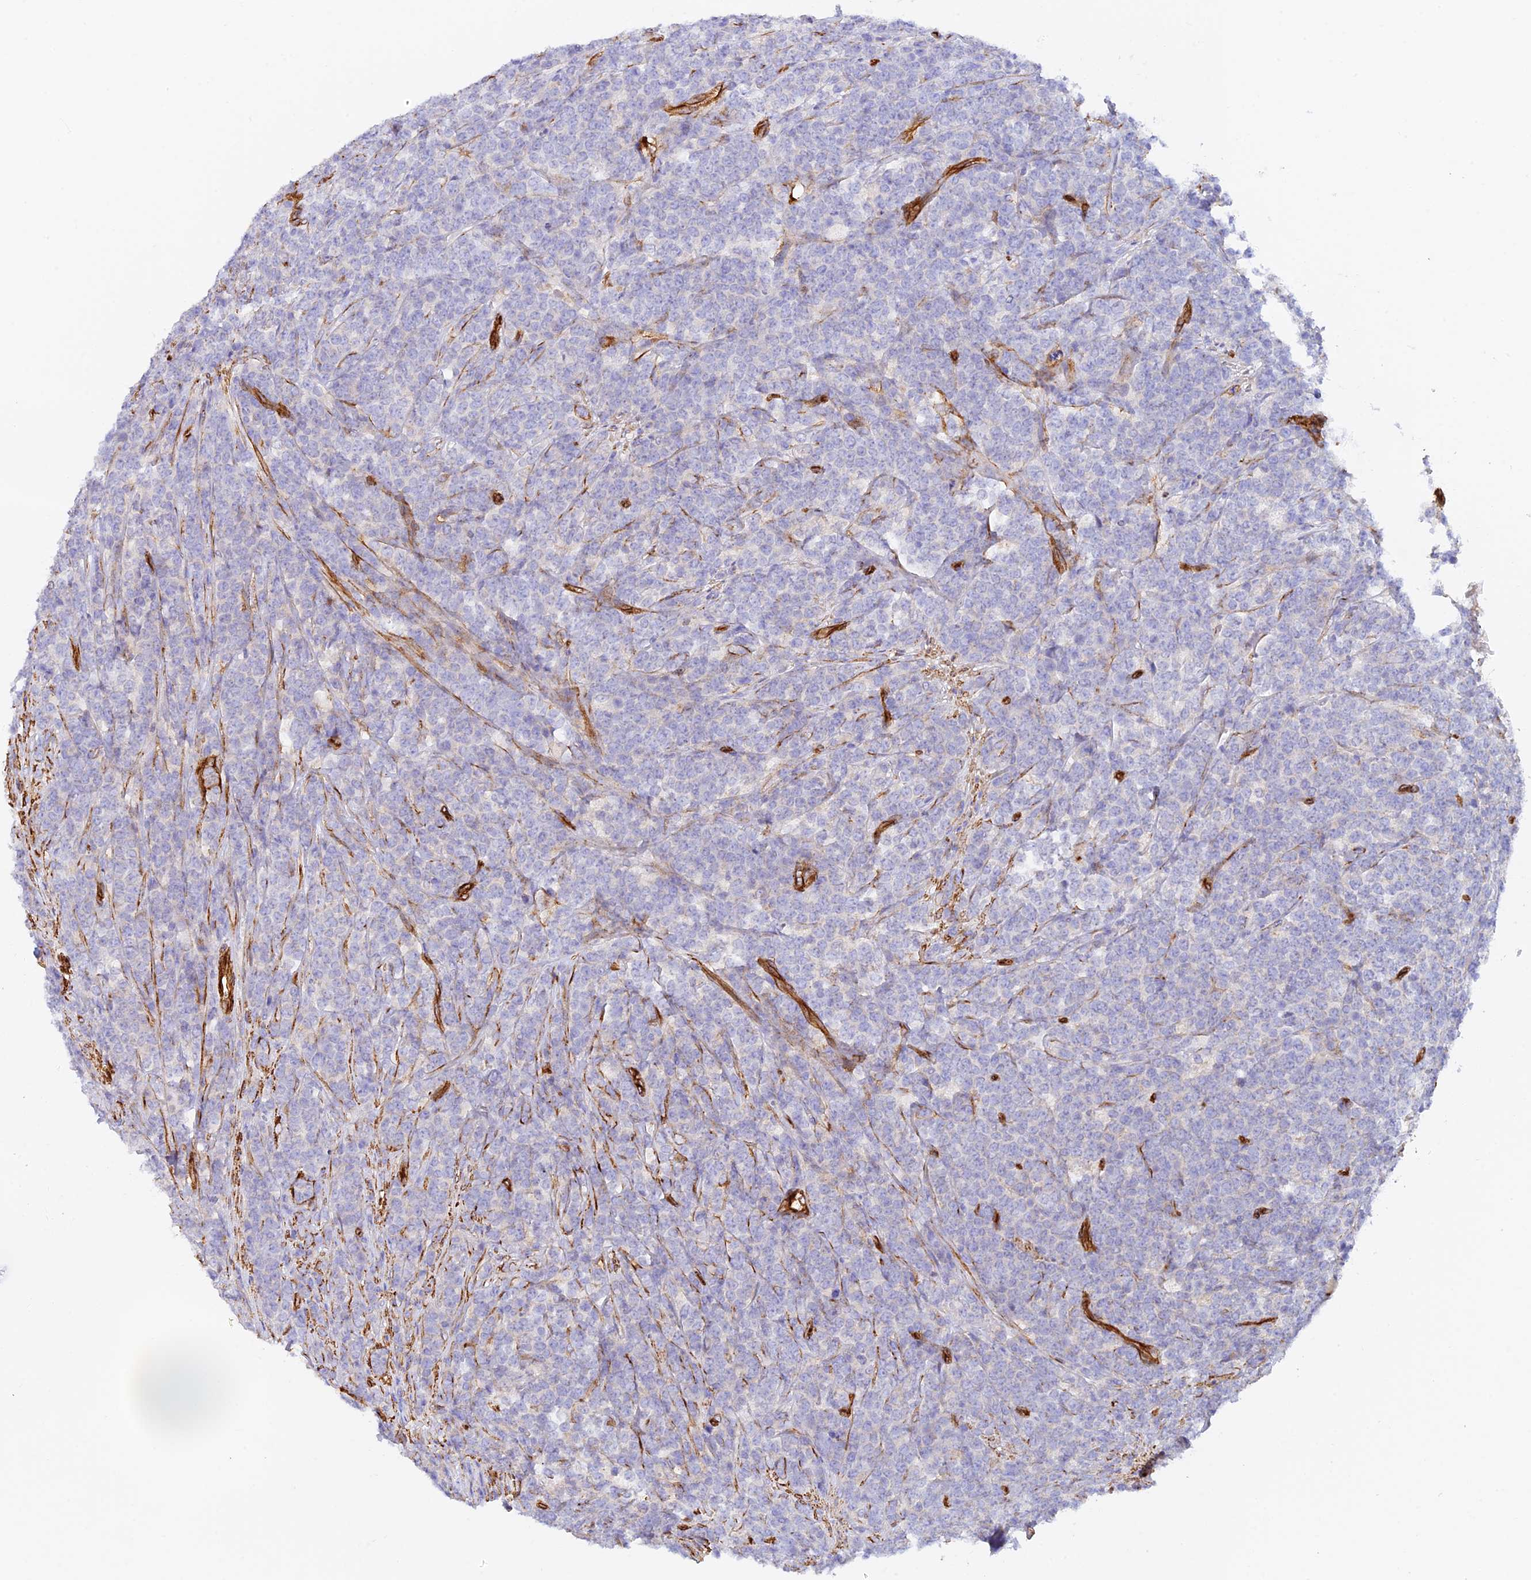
{"staining": {"intensity": "negative", "quantity": "none", "location": "none"}, "tissue": "lymphoma", "cell_type": "Tumor cells", "image_type": "cancer", "snomed": [{"axis": "morphology", "description": "Malignant lymphoma, non-Hodgkin's type, High grade"}, {"axis": "topography", "description": "Small intestine"}], "caption": "Tumor cells are negative for protein expression in human lymphoma. The staining was performed using DAB to visualize the protein expression in brown, while the nuclei were stained in blue with hematoxylin (Magnification: 20x).", "gene": "MYO9A", "patient": {"sex": "male", "age": 8}}